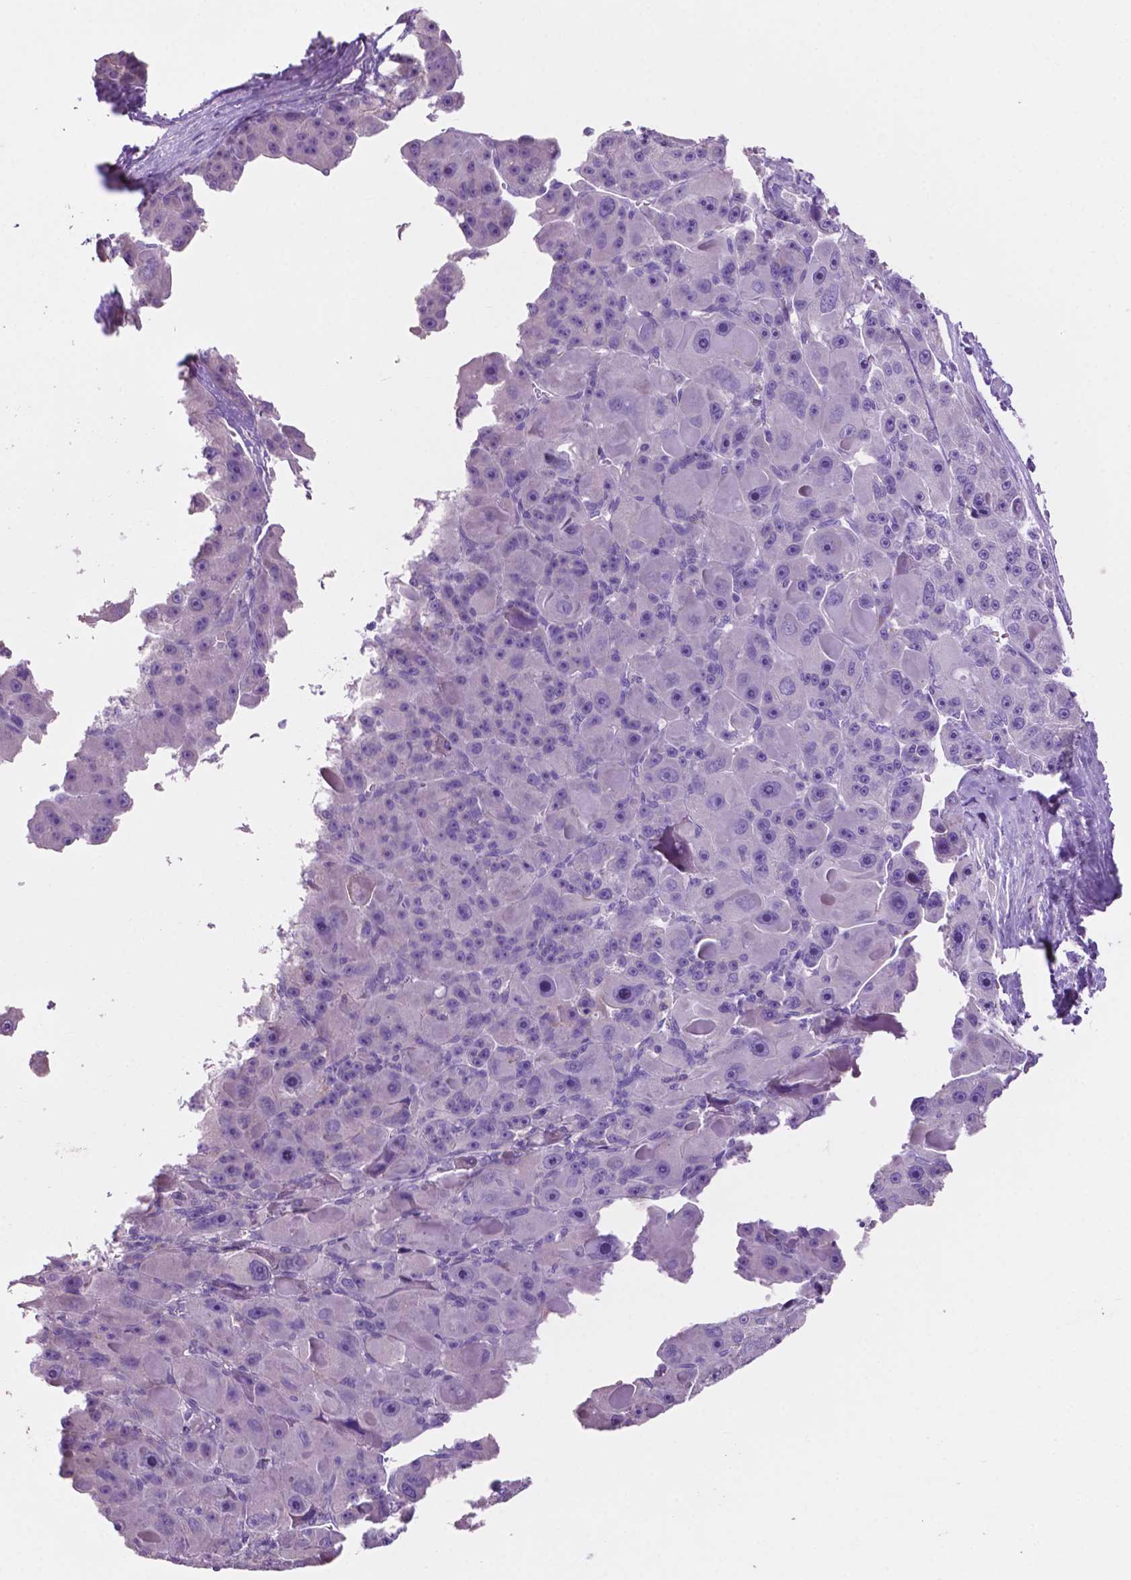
{"staining": {"intensity": "negative", "quantity": "none", "location": "none"}, "tissue": "liver cancer", "cell_type": "Tumor cells", "image_type": "cancer", "snomed": [{"axis": "morphology", "description": "Carcinoma, Hepatocellular, NOS"}, {"axis": "topography", "description": "Liver"}], "caption": "Liver cancer stained for a protein using immunohistochemistry exhibits no expression tumor cells.", "gene": "CLDN17", "patient": {"sex": "male", "age": 76}}